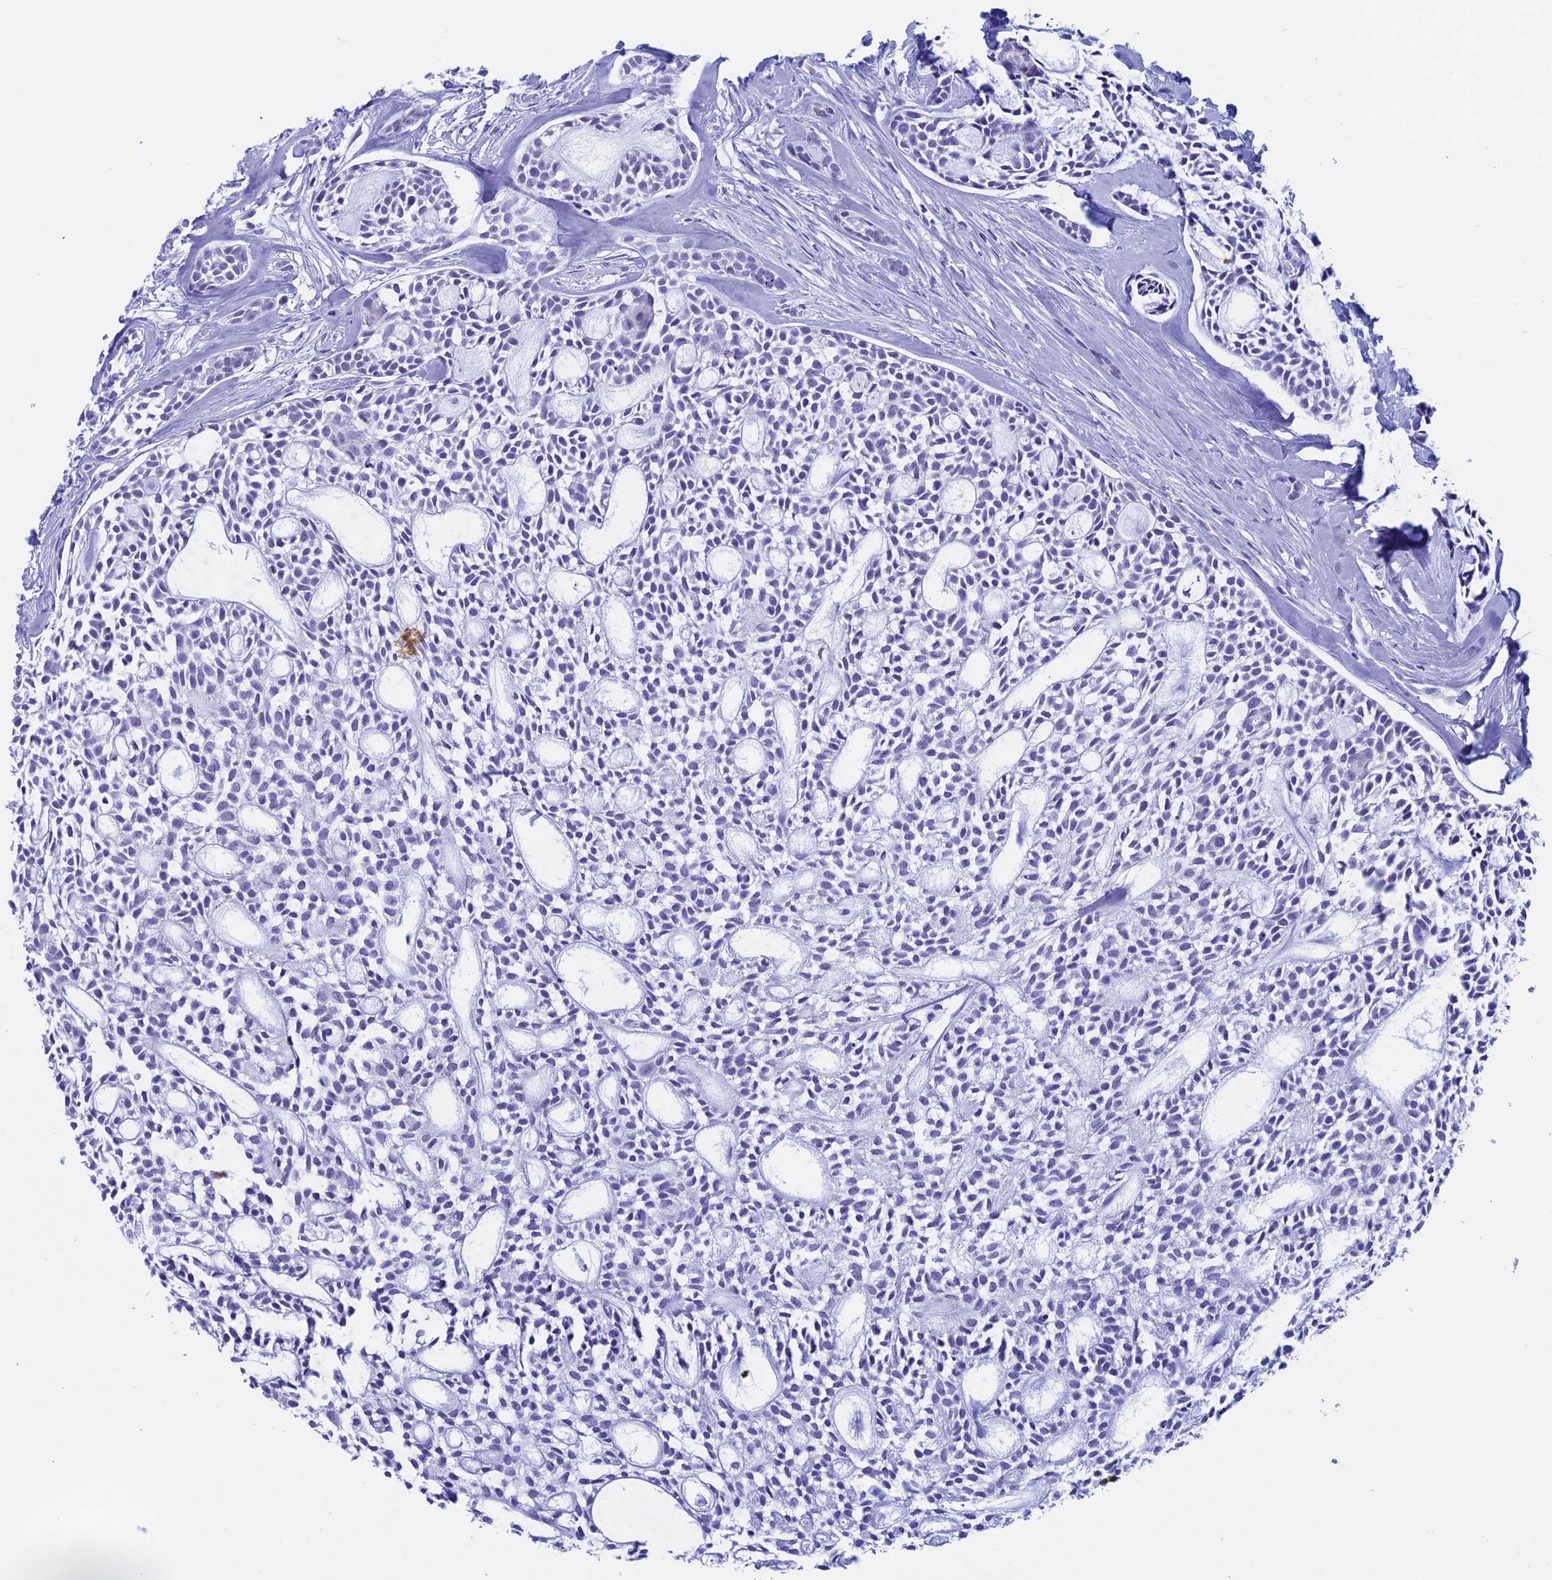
{"staining": {"intensity": "negative", "quantity": "none", "location": "none"}, "tissue": "head and neck cancer", "cell_type": "Tumor cells", "image_type": "cancer", "snomed": [{"axis": "morphology", "description": "Adenocarcinoma, NOS"}, {"axis": "topography", "description": "Subcutis"}, {"axis": "topography", "description": "Head-Neck"}], "caption": "Immunohistochemistry (IHC) of adenocarcinoma (head and neck) shows no positivity in tumor cells.", "gene": "FAM169A", "patient": {"sex": "female", "age": 73}}